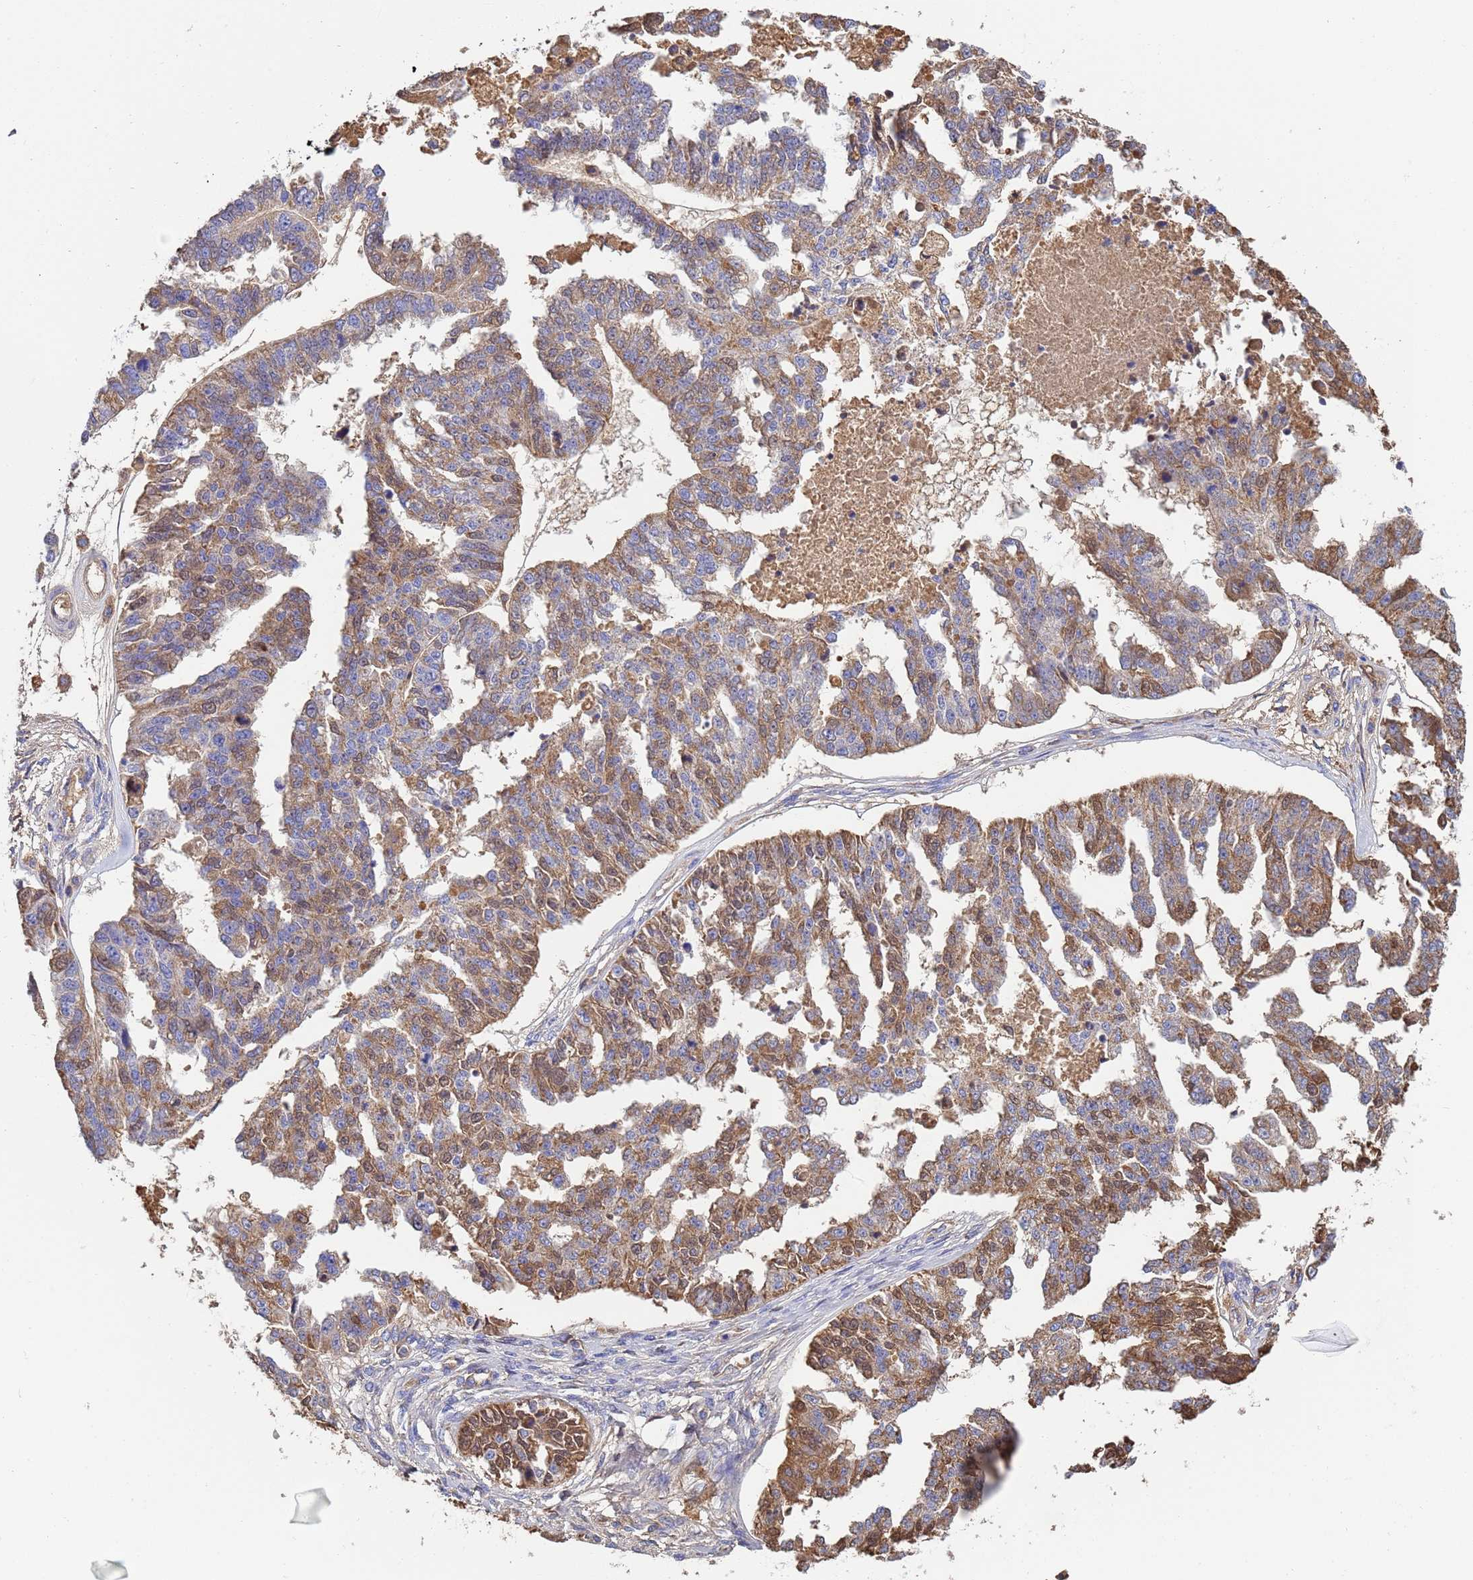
{"staining": {"intensity": "moderate", "quantity": ">75%", "location": "cytoplasmic/membranous,nuclear"}, "tissue": "ovarian cancer", "cell_type": "Tumor cells", "image_type": "cancer", "snomed": [{"axis": "morphology", "description": "Cystadenocarcinoma, serous, NOS"}, {"axis": "topography", "description": "Ovary"}], "caption": "Immunohistochemistry (IHC) micrograph of human ovarian cancer stained for a protein (brown), which shows medium levels of moderate cytoplasmic/membranous and nuclear staining in approximately >75% of tumor cells.", "gene": "GLUD1", "patient": {"sex": "female", "age": 58}}